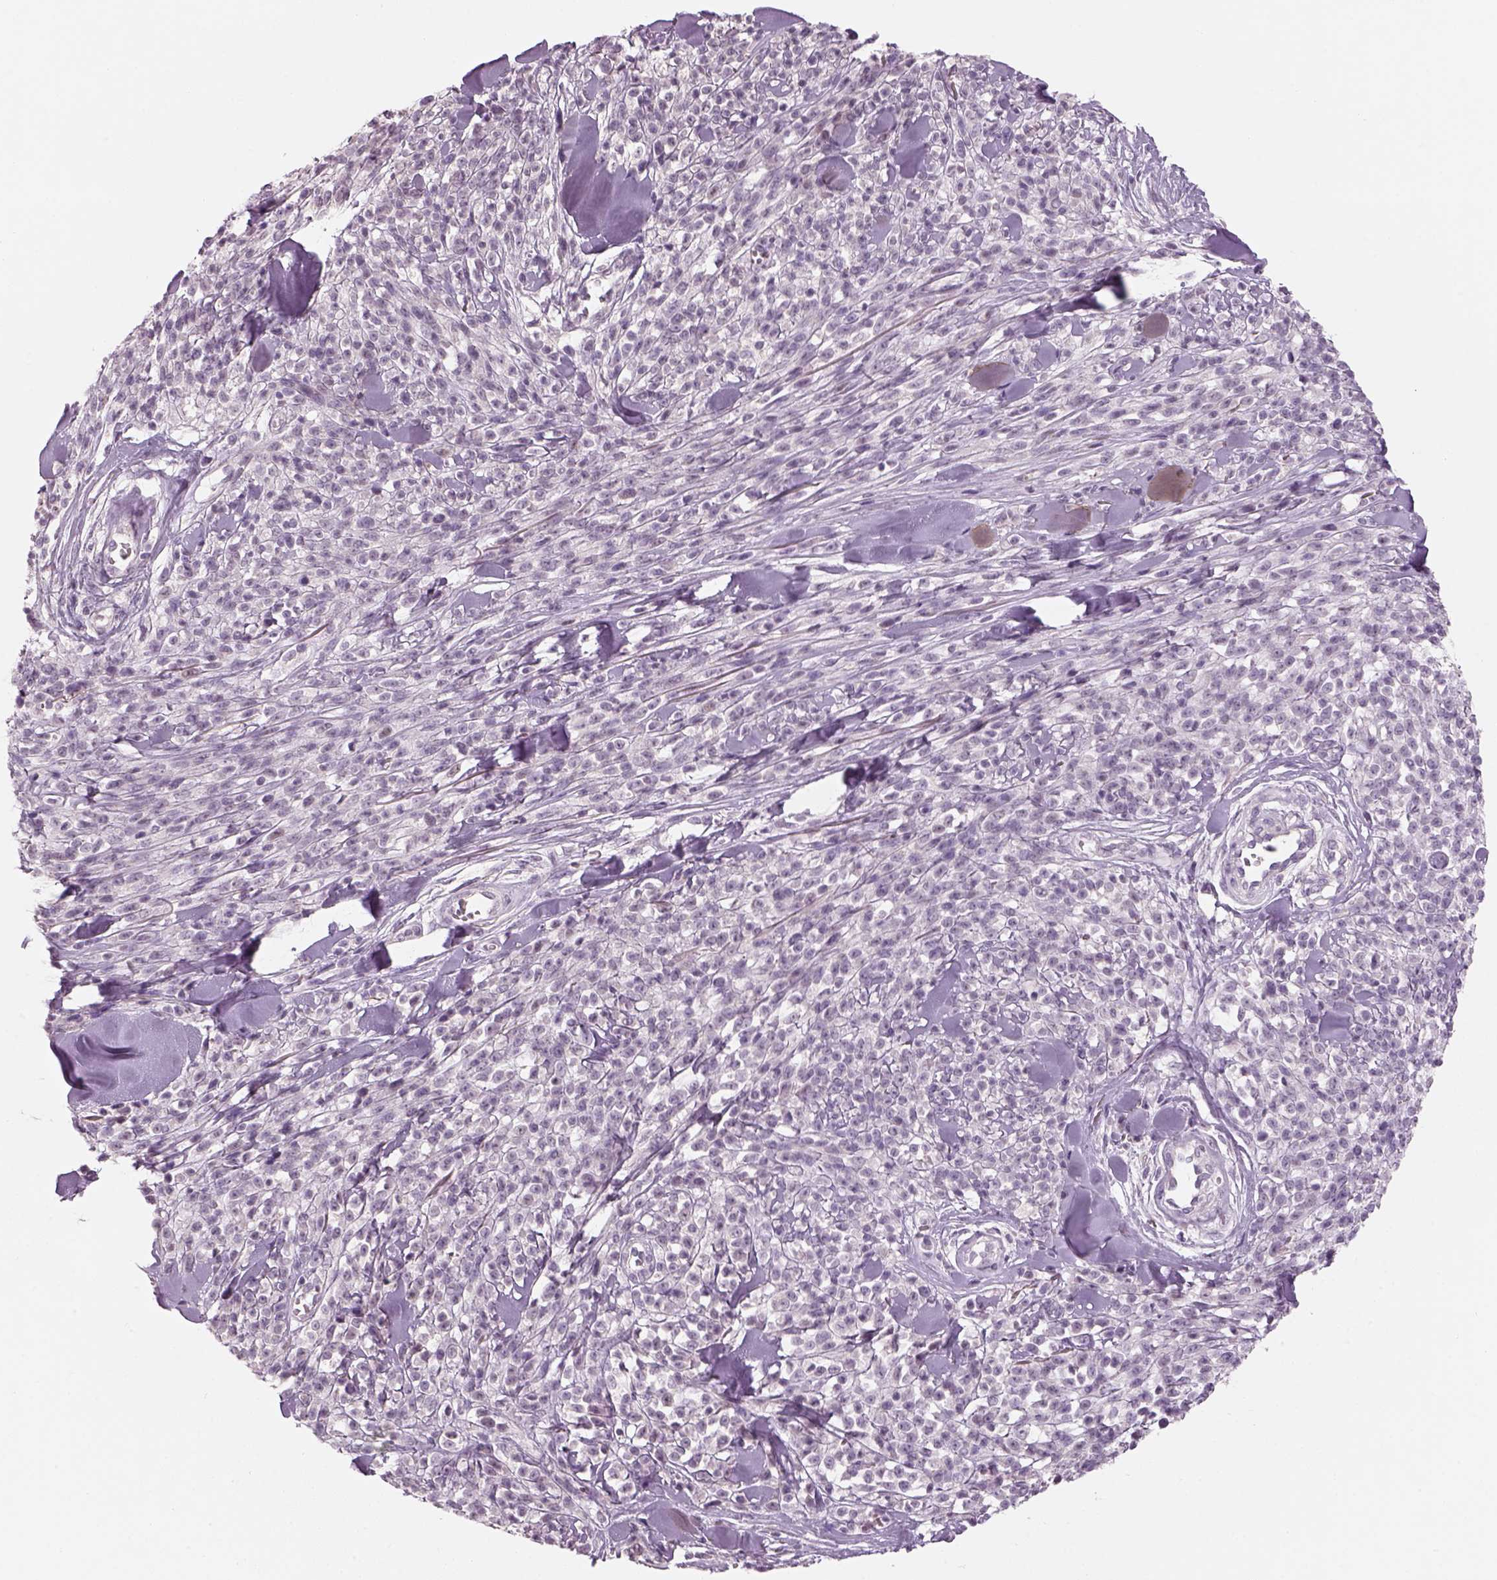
{"staining": {"intensity": "negative", "quantity": "none", "location": "none"}, "tissue": "melanoma", "cell_type": "Tumor cells", "image_type": "cancer", "snomed": [{"axis": "morphology", "description": "Malignant melanoma, NOS"}, {"axis": "topography", "description": "Skin"}, {"axis": "topography", "description": "Skin of trunk"}], "caption": "IHC of malignant melanoma displays no expression in tumor cells.", "gene": "PENK", "patient": {"sex": "male", "age": 74}}